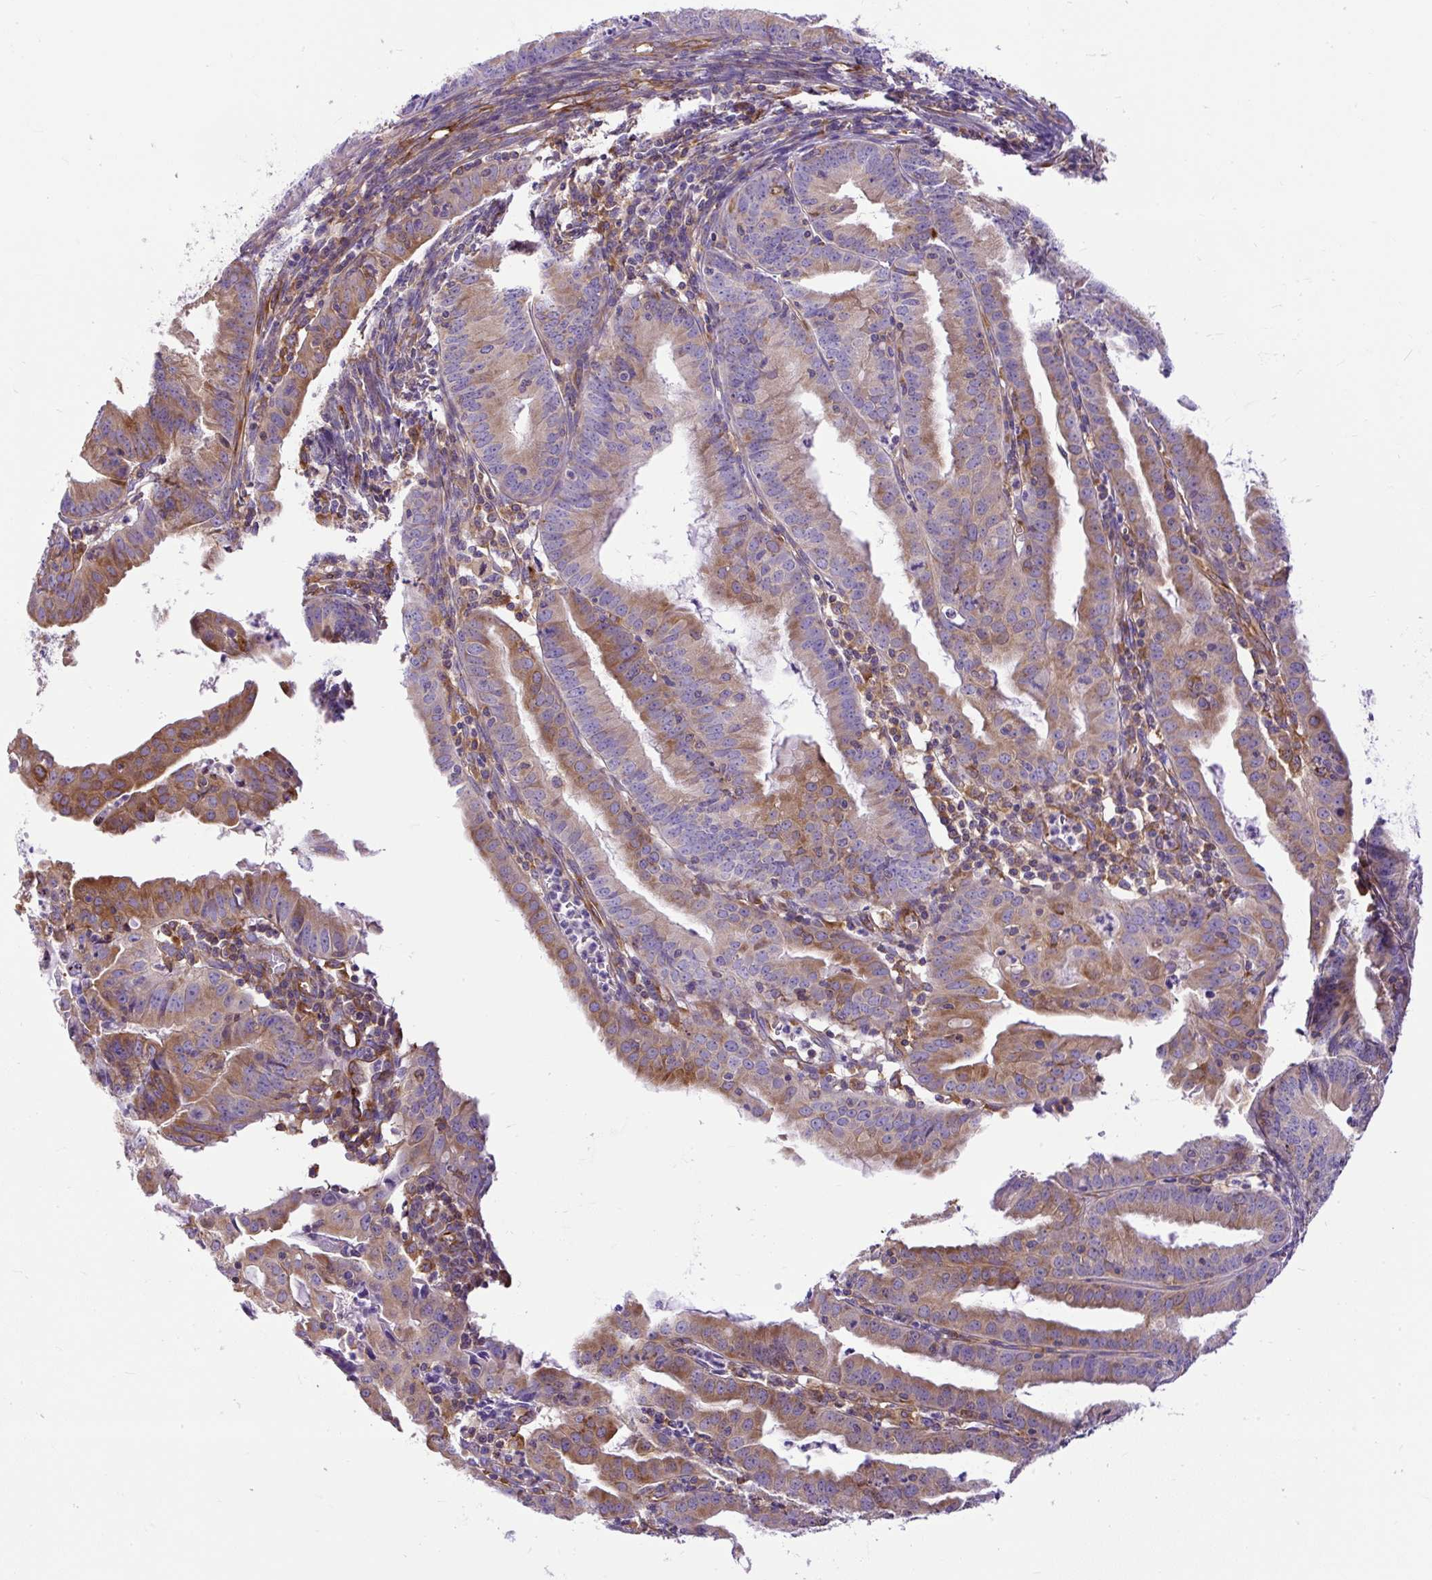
{"staining": {"intensity": "moderate", "quantity": "25%-75%", "location": "cytoplasmic/membranous"}, "tissue": "endometrial cancer", "cell_type": "Tumor cells", "image_type": "cancer", "snomed": [{"axis": "morphology", "description": "Adenocarcinoma, NOS"}, {"axis": "topography", "description": "Endometrium"}], "caption": "The photomicrograph demonstrates a brown stain indicating the presence of a protein in the cytoplasmic/membranous of tumor cells in endometrial cancer (adenocarcinoma). (DAB (3,3'-diaminobenzidine) = brown stain, brightfield microscopy at high magnification).", "gene": "MAP1S", "patient": {"sex": "female", "age": 60}}